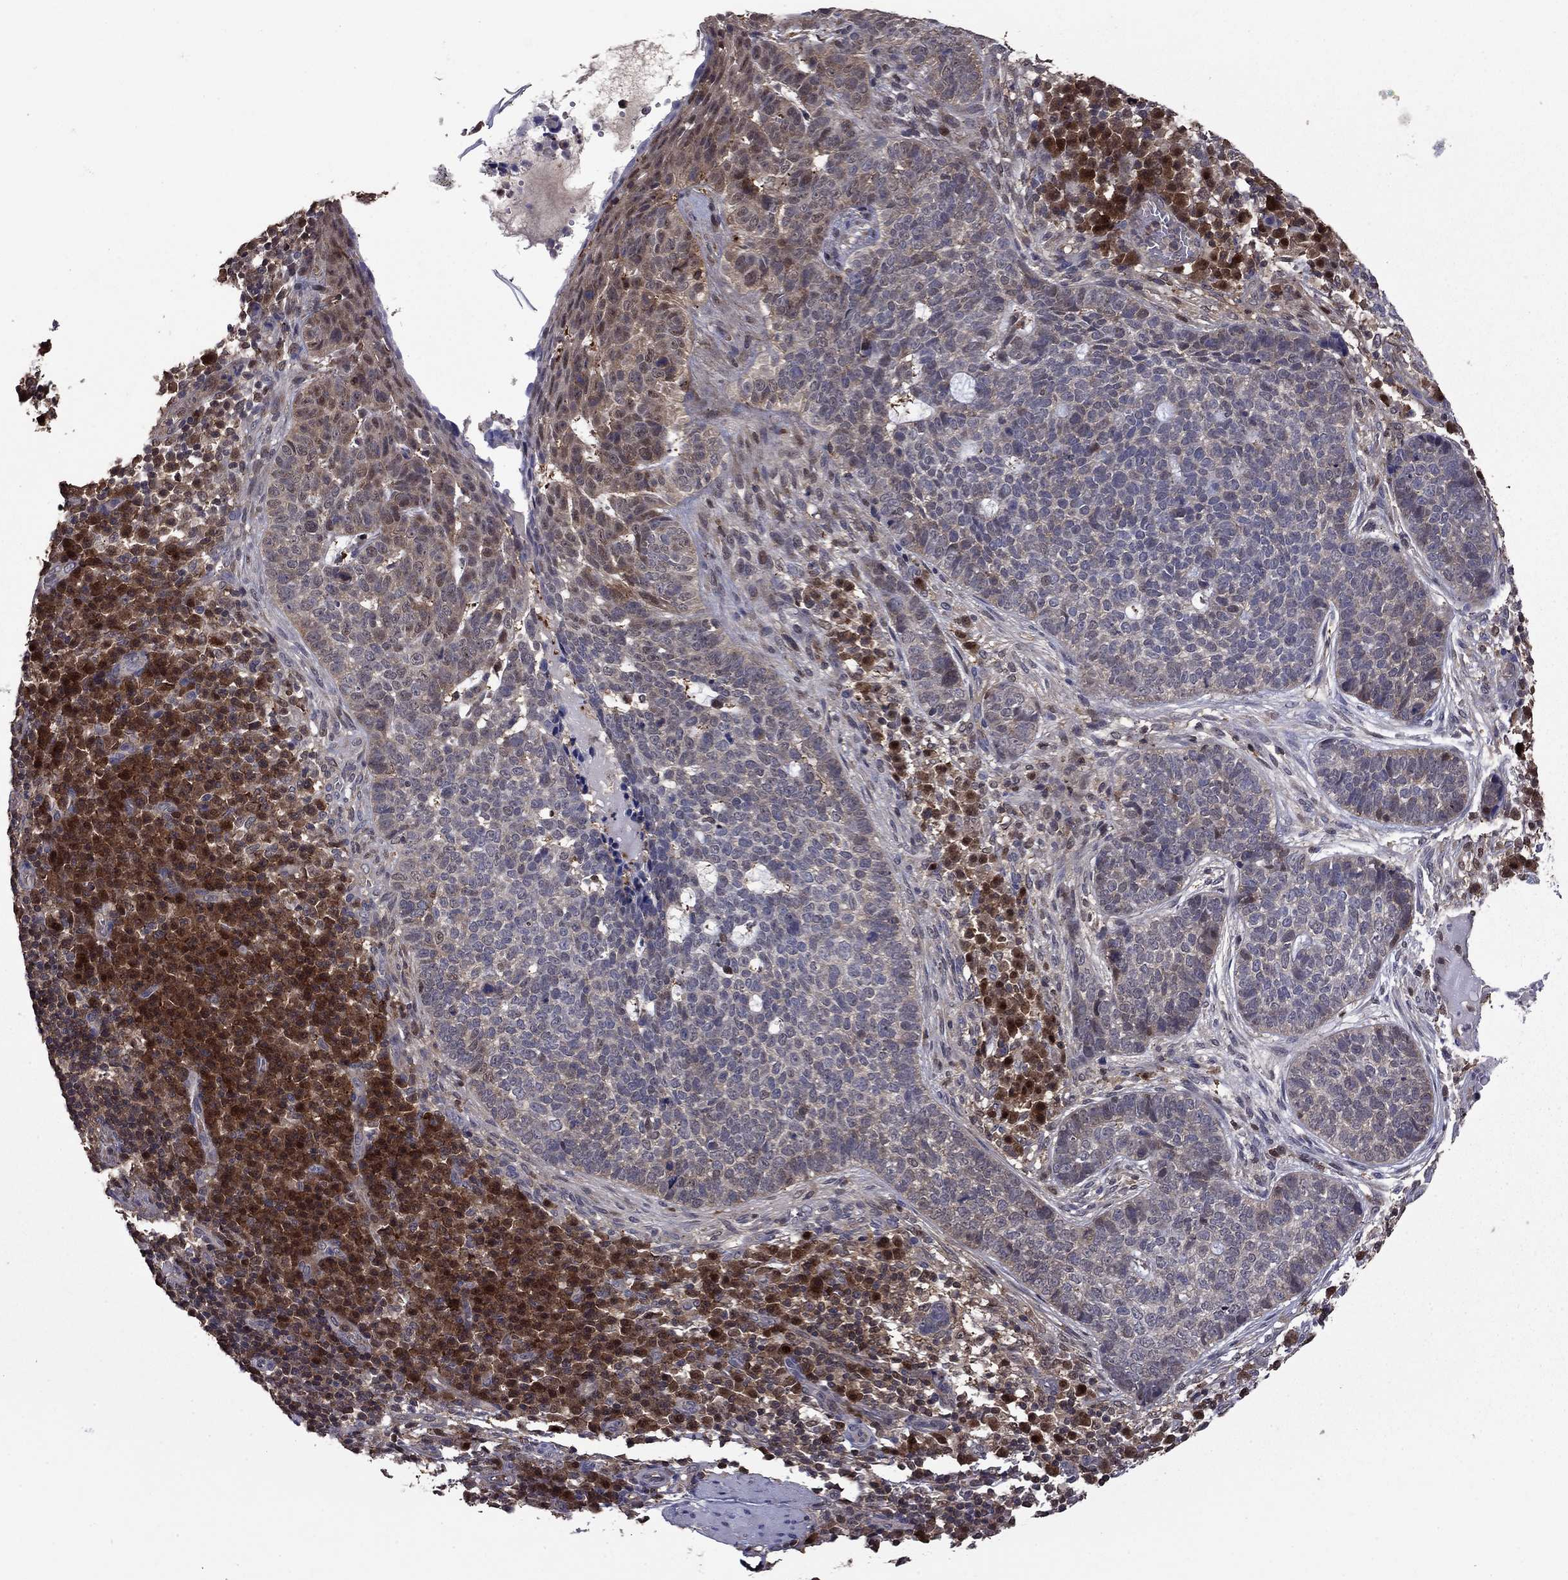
{"staining": {"intensity": "weak", "quantity": "<25%", "location": "cytoplasmic/membranous"}, "tissue": "skin cancer", "cell_type": "Tumor cells", "image_type": "cancer", "snomed": [{"axis": "morphology", "description": "Basal cell carcinoma"}, {"axis": "topography", "description": "Skin"}], "caption": "The IHC micrograph has no significant expression in tumor cells of skin cancer tissue. (DAB IHC with hematoxylin counter stain).", "gene": "APPBP2", "patient": {"sex": "female", "age": 69}}